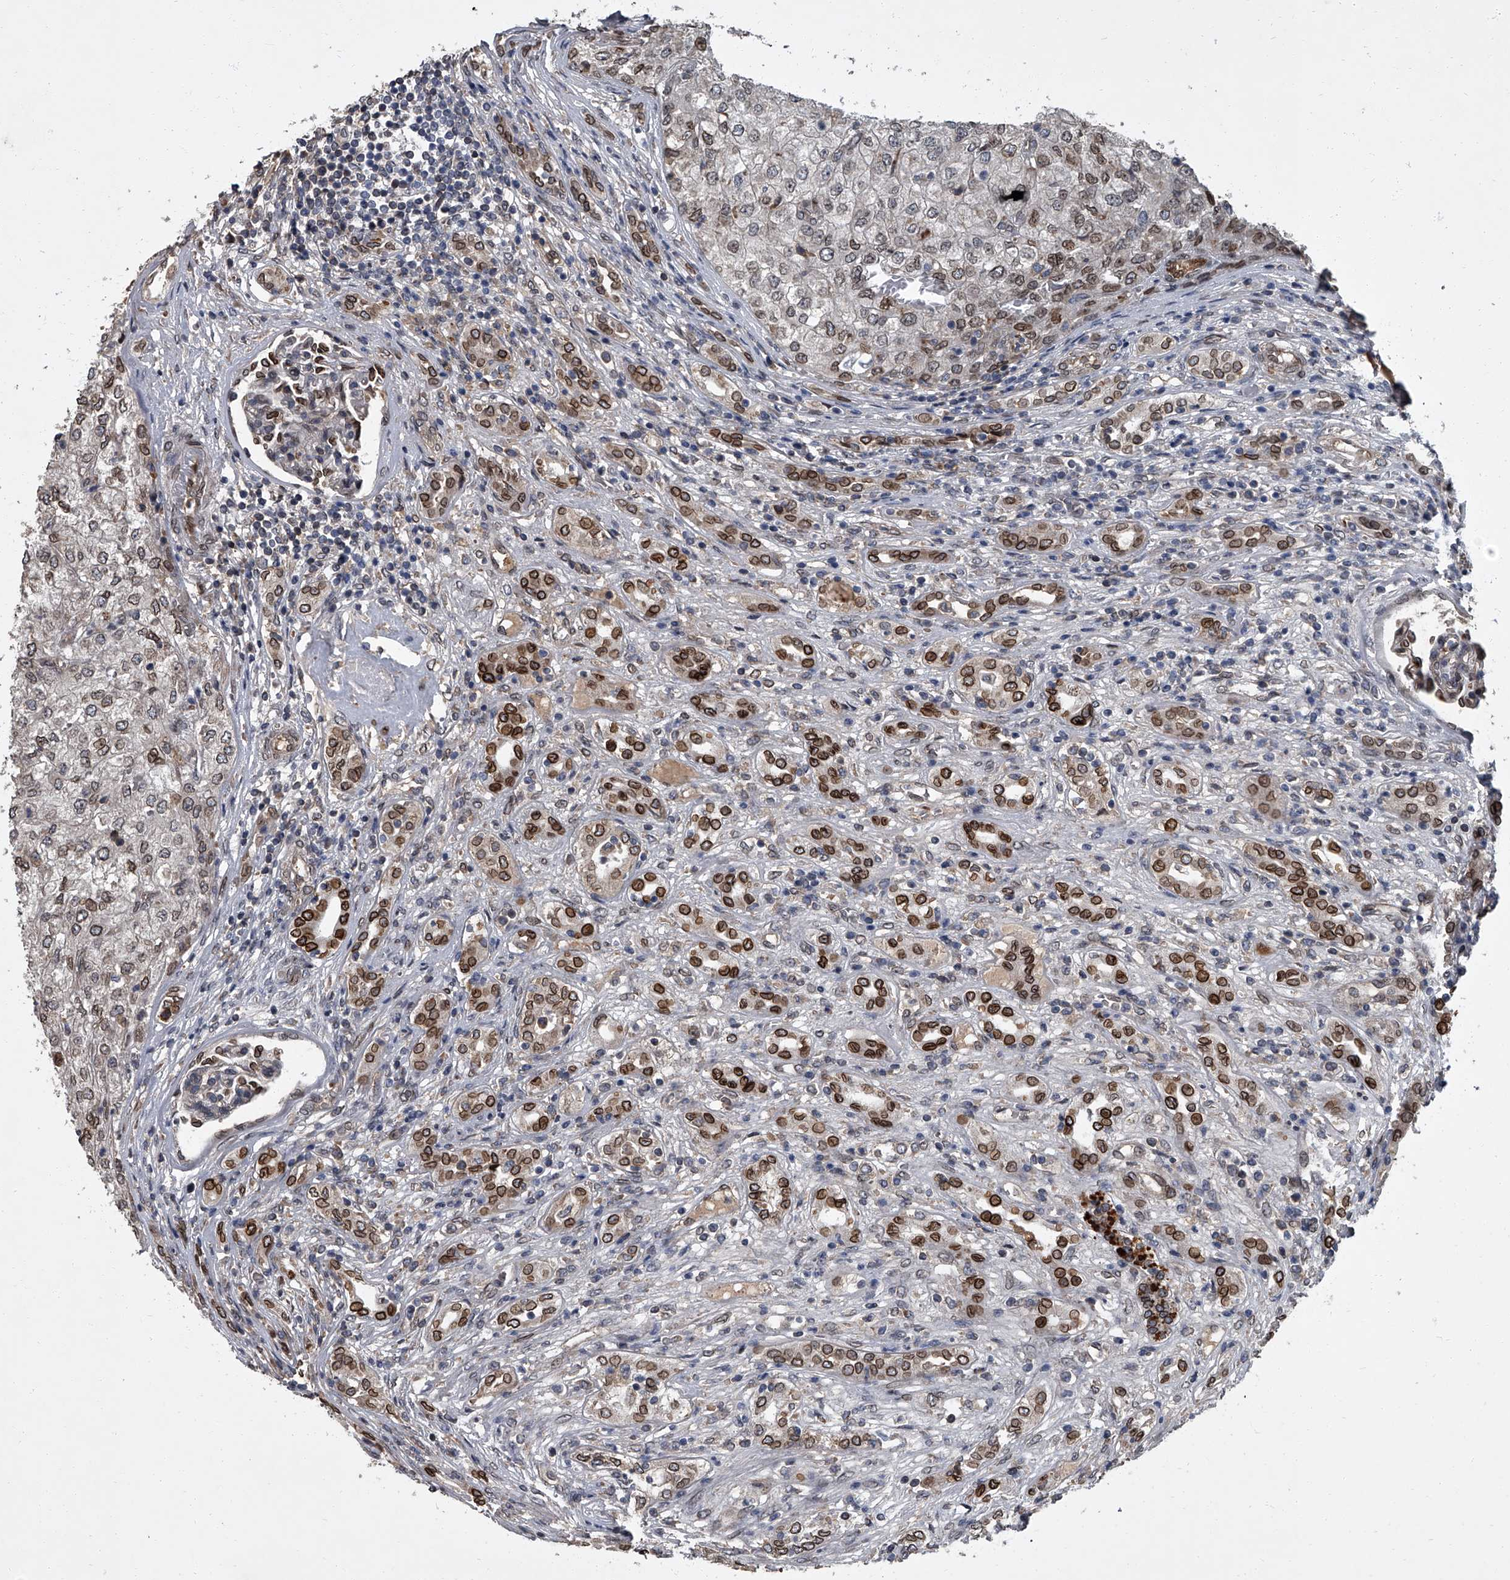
{"staining": {"intensity": "moderate", "quantity": "25%-75%", "location": "cytoplasmic/membranous,nuclear"}, "tissue": "renal cancer", "cell_type": "Tumor cells", "image_type": "cancer", "snomed": [{"axis": "morphology", "description": "Adenocarcinoma, NOS"}, {"axis": "topography", "description": "Kidney"}], "caption": "Human renal adenocarcinoma stained with a protein marker shows moderate staining in tumor cells.", "gene": "LRRC8C", "patient": {"sex": "female", "age": 54}}